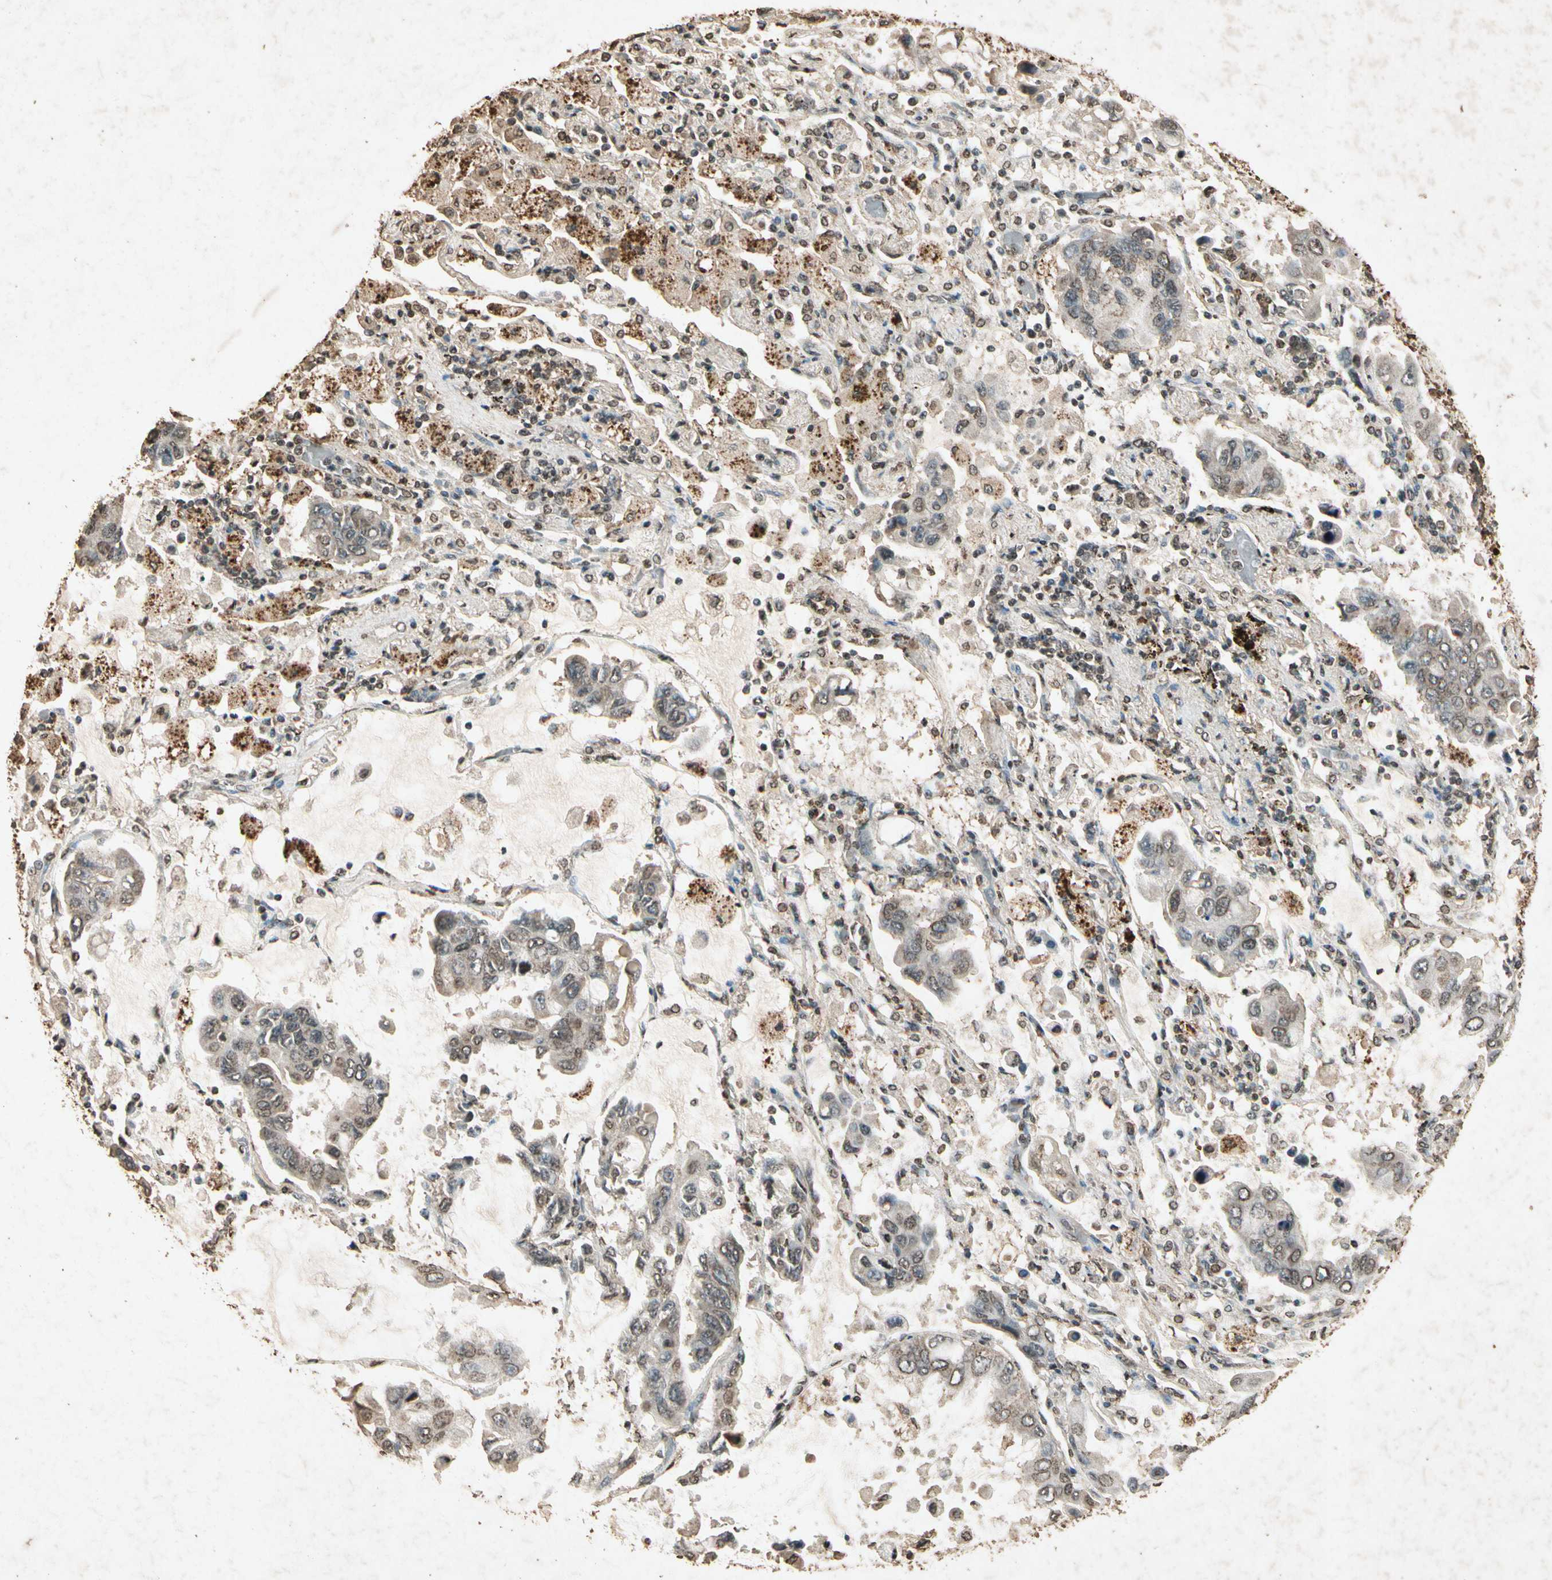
{"staining": {"intensity": "weak", "quantity": "25%-75%", "location": "cytoplasmic/membranous,nuclear"}, "tissue": "lung cancer", "cell_type": "Tumor cells", "image_type": "cancer", "snomed": [{"axis": "morphology", "description": "Adenocarcinoma, NOS"}, {"axis": "topography", "description": "Lung"}], "caption": "Protein expression analysis of human lung adenocarcinoma reveals weak cytoplasmic/membranous and nuclear positivity in approximately 25%-75% of tumor cells.", "gene": "GC", "patient": {"sex": "male", "age": 64}}